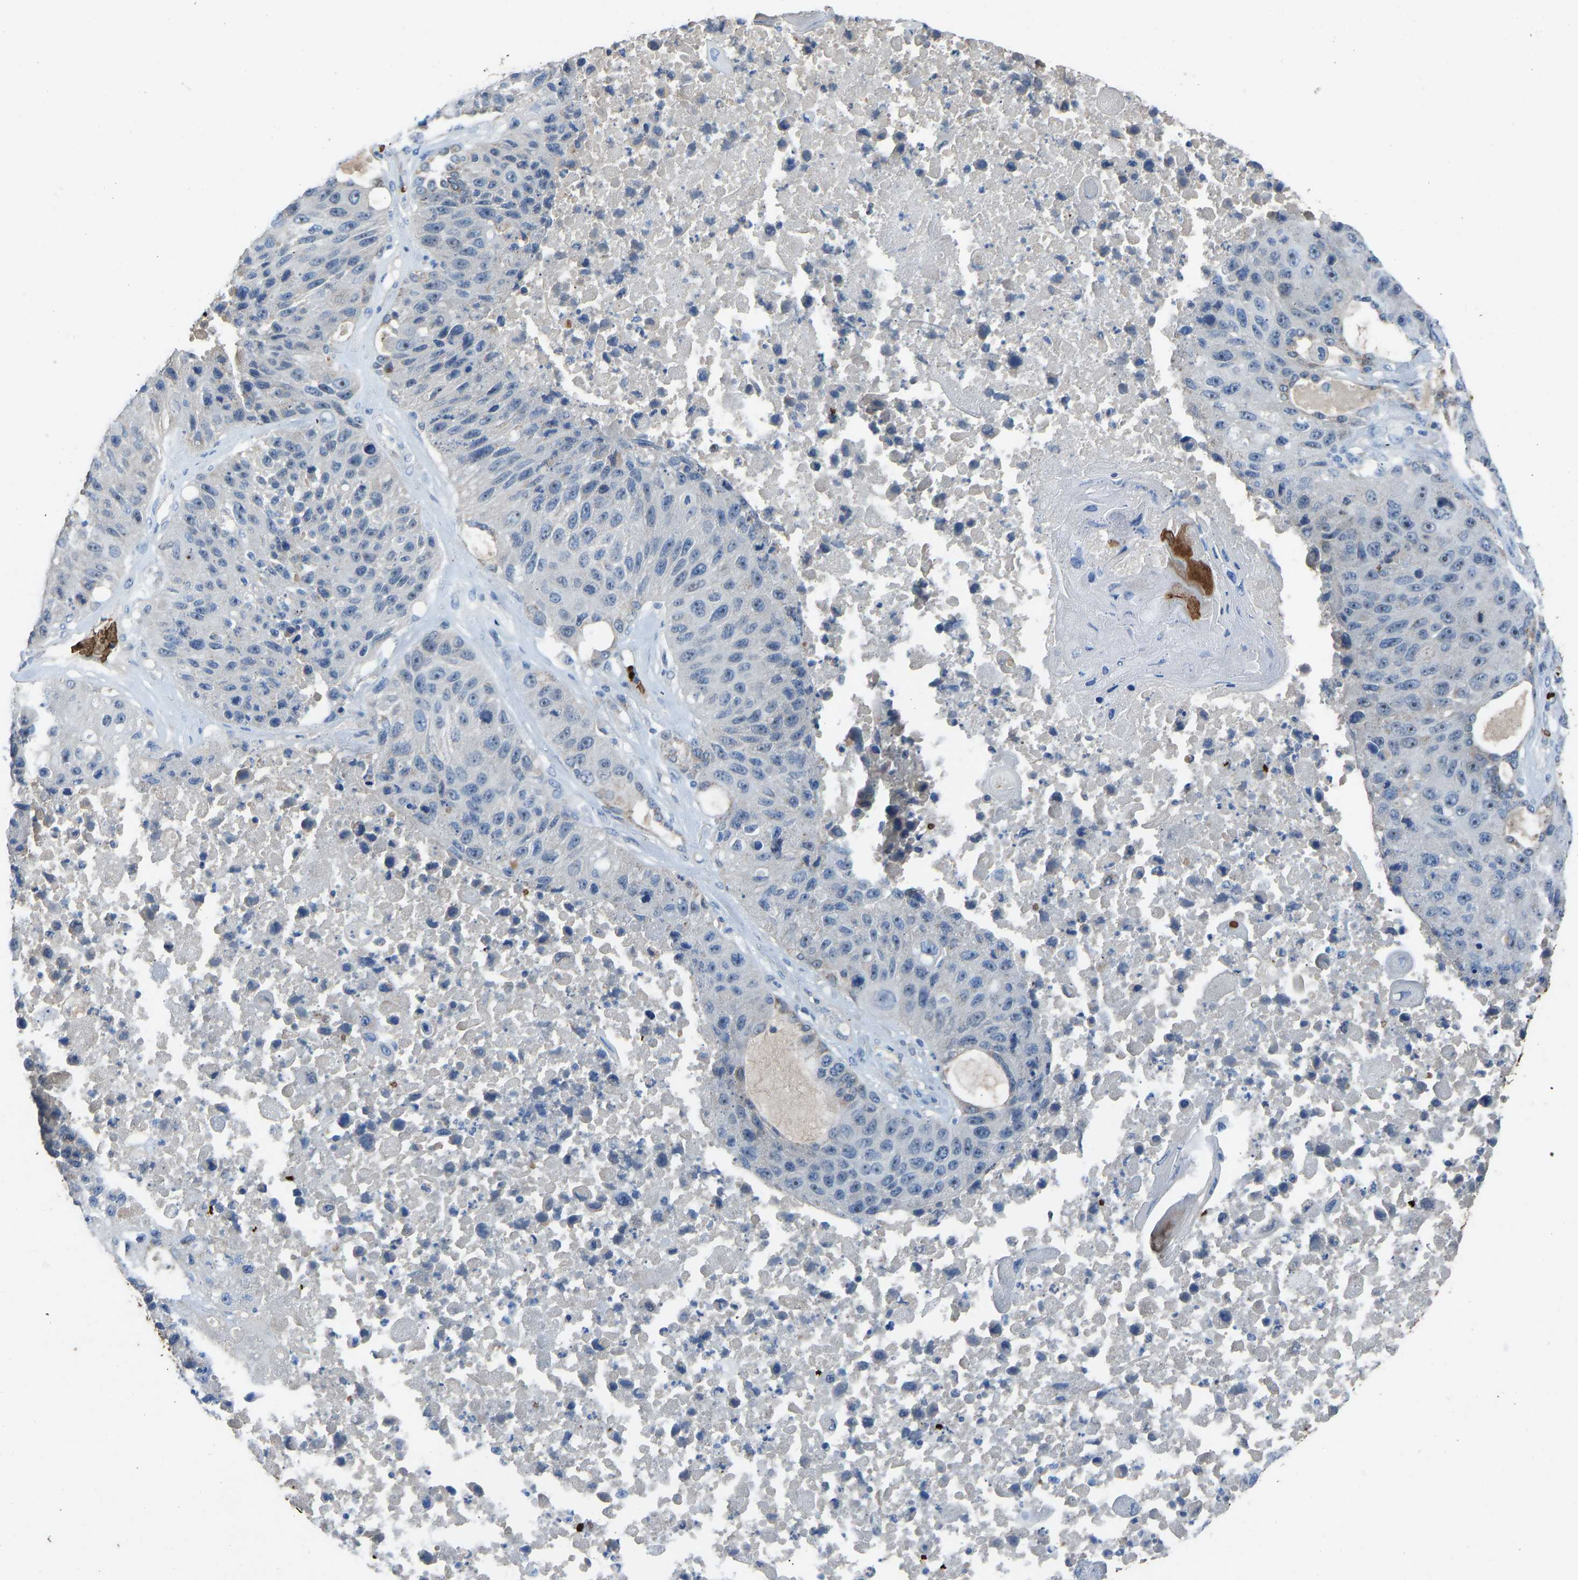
{"staining": {"intensity": "negative", "quantity": "none", "location": "none"}, "tissue": "lung cancer", "cell_type": "Tumor cells", "image_type": "cancer", "snomed": [{"axis": "morphology", "description": "Squamous cell carcinoma, NOS"}, {"axis": "topography", "description": "Lung"}], "caption": "Tumor cells are negative for protein expression in human lung squamous cell carcinoma.", "gene": "PIGS", "patient": {"sex": "male", "age": 61}}